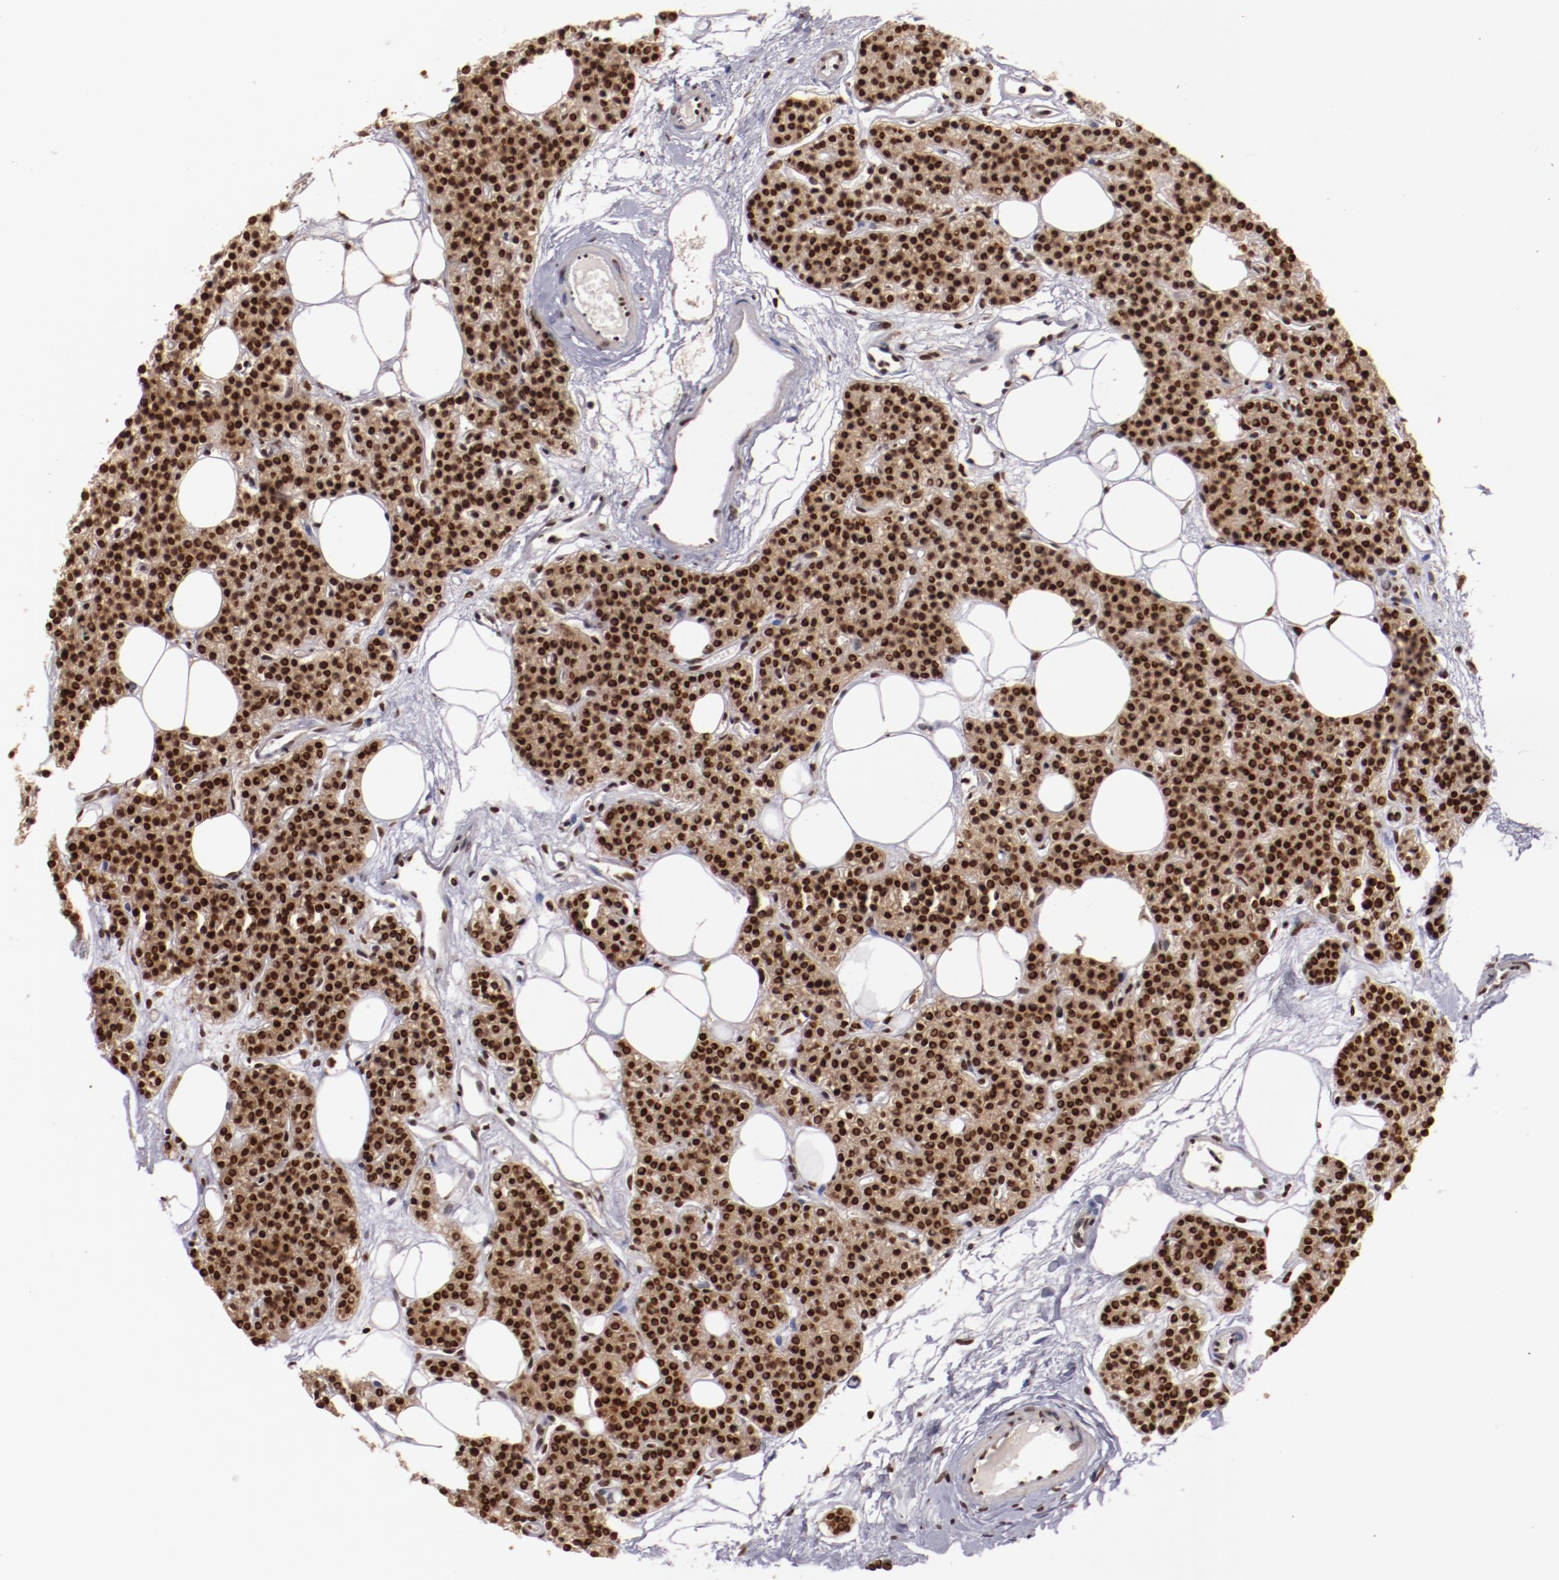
{"staining": {"intensity": "moderate", "quantity": ">75%", "location": "nuclear"}, "tissue": "parathyroid gland", "cell_type": "Glandular cells", "image_type": "normal", "snomed": [{"axis": "morphology", "description": "Normal tissue, NOS"}, {"axis": "topography", "description": "Parathyroid gland"}], "caption": "Glandular cells reveal moderate nuclear staining in about >75% of cells in unremarkable parathyroid gland.", "gene": "STAG2", "patient": {"sex": "male", "age": 24}}